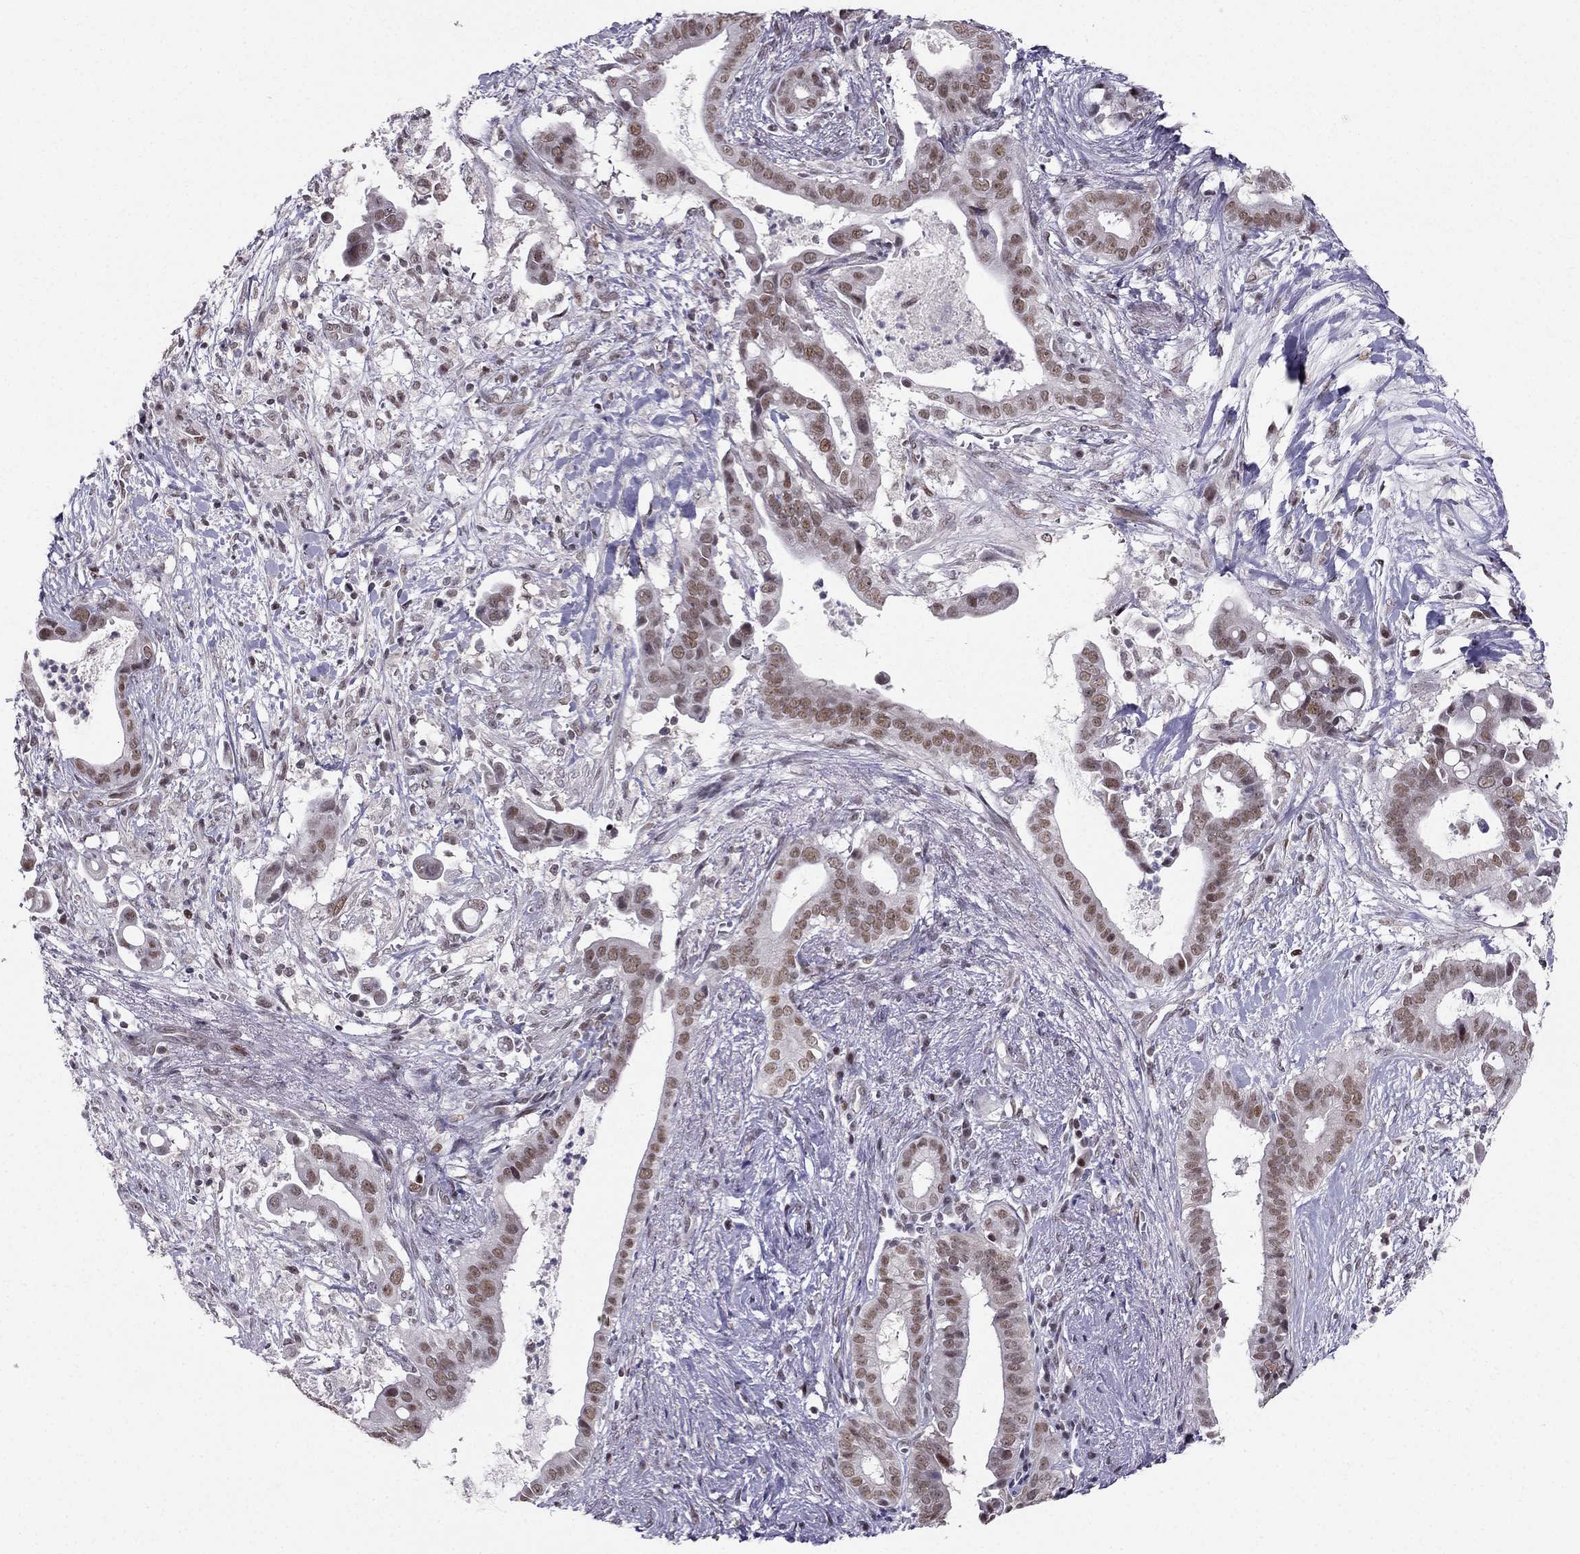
{"staining": {"intensity": "weak", "quantity": ">75%", "location": "nuclear"}, "tissue": "pancreatic cancer", "cell_type": "Tumor cells", "image_type": "cancer", "snomed": [{"axis": "morphology", "description": "Adenocarcinoma, NOS"}, {"axis": "topography", "description": "Pancreas"}], "caption": "Immunohistochemical staining of human pancreatic adenocarcinoma shows low levels of weak nuclear protein positivity in about >75% of tumor cells. The protein of interest is stained brown, and the nuclei are stained in blue (DAB (3,3'-diaminobenzidine) IHC with brightfield microscopy, high magnification).", "gene": "RPRD2", "patient": {"sex": "male", "age": 61}}